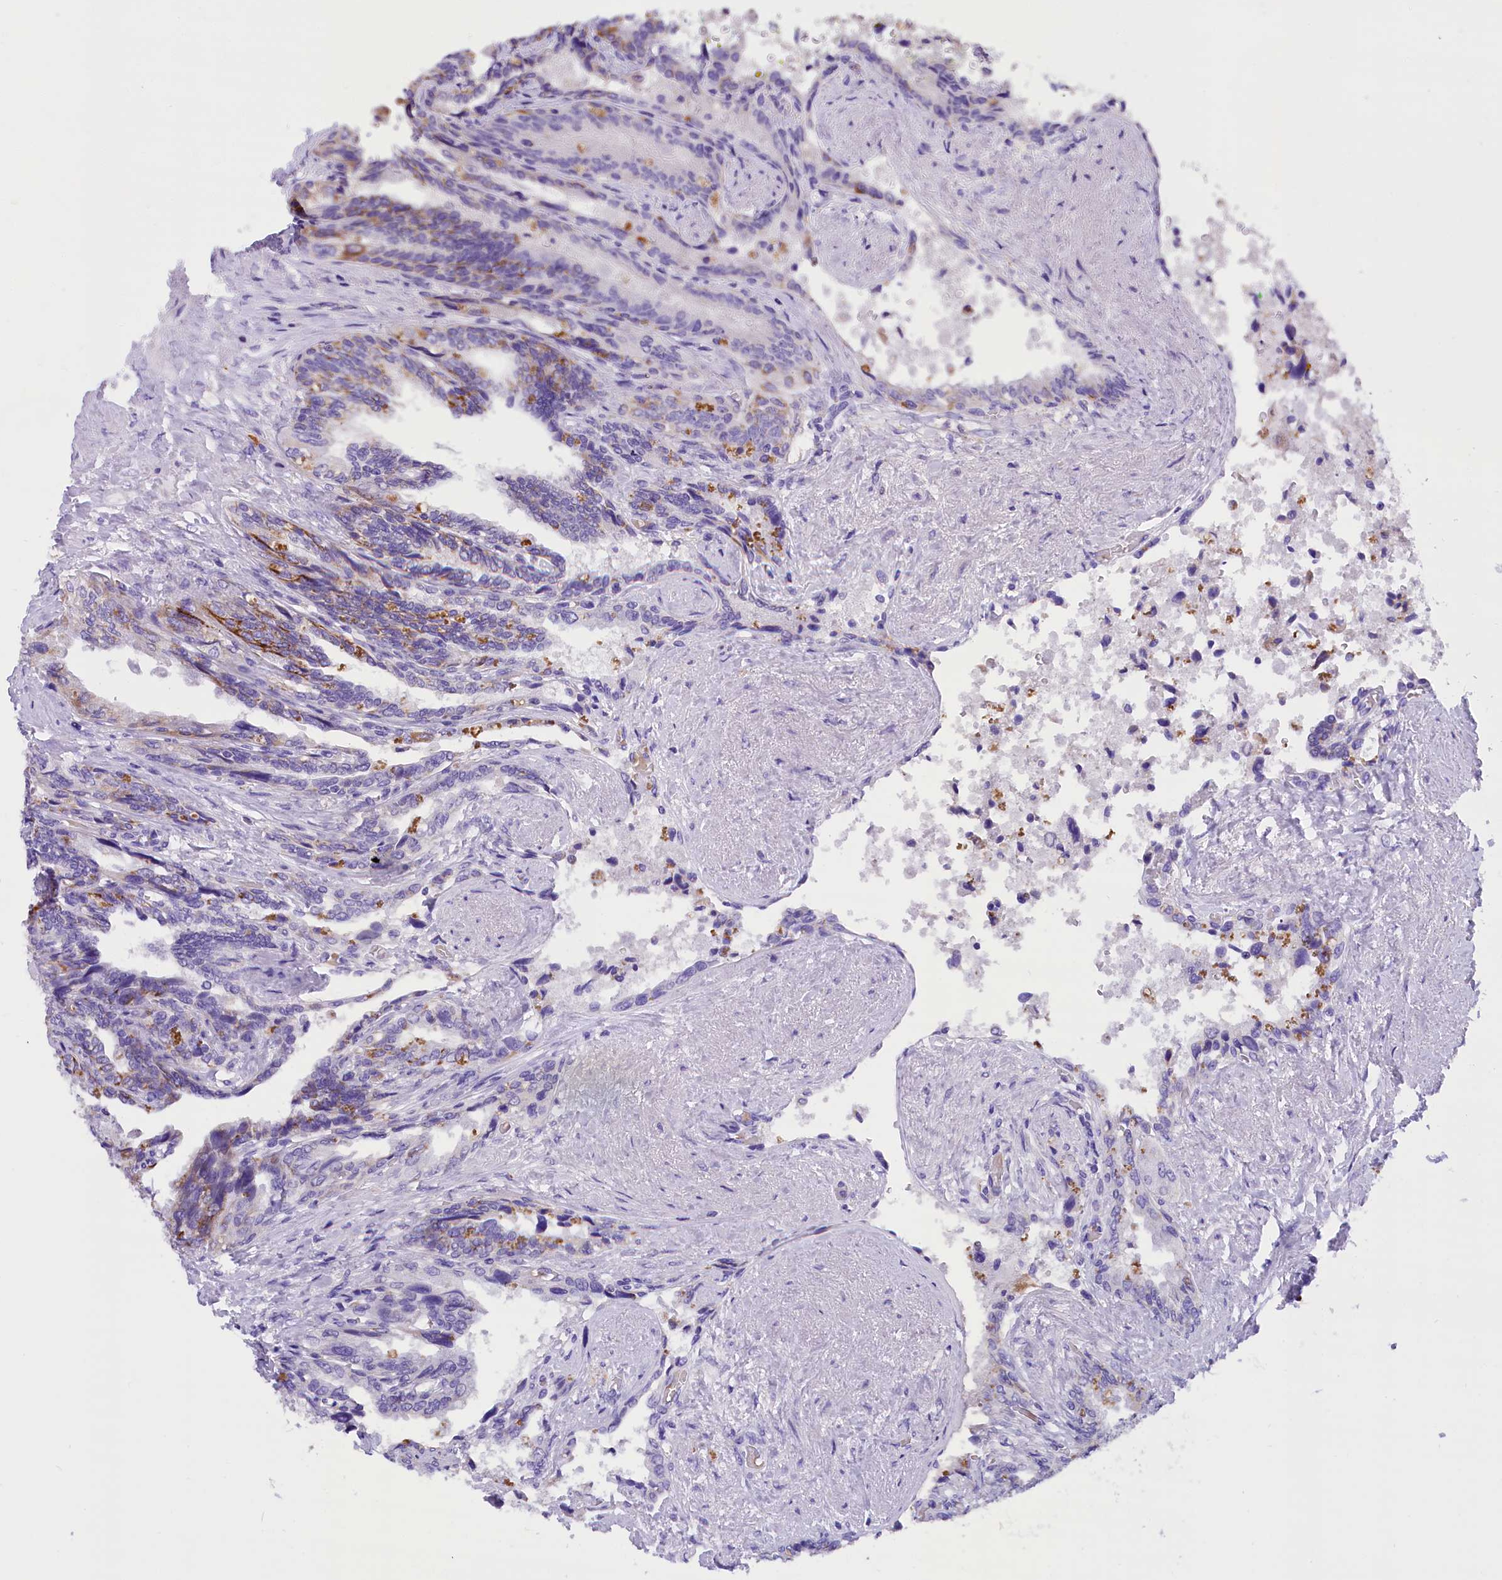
{"staining": {"intensity": "negative", "quantity": "none", "location": "none"}, "tissue": "seminal vesicle", "cell_type": "Glandular cells", "image_type": "normal", "snomed": [{"axis": "morphology", "description": "Normal tissue, NOS"}, {"axis": "topography", "description": "Seminal veicle"}, {"axis": "topography", "description": "Peripheral nerve tissue"}], "caption": "Immunohistochemical staining of normal human seminal vesicle demonstrates no significant positivity in glandular cells.", "gene": "ABAT", "patient": {"sex": "male", "age": 60}}